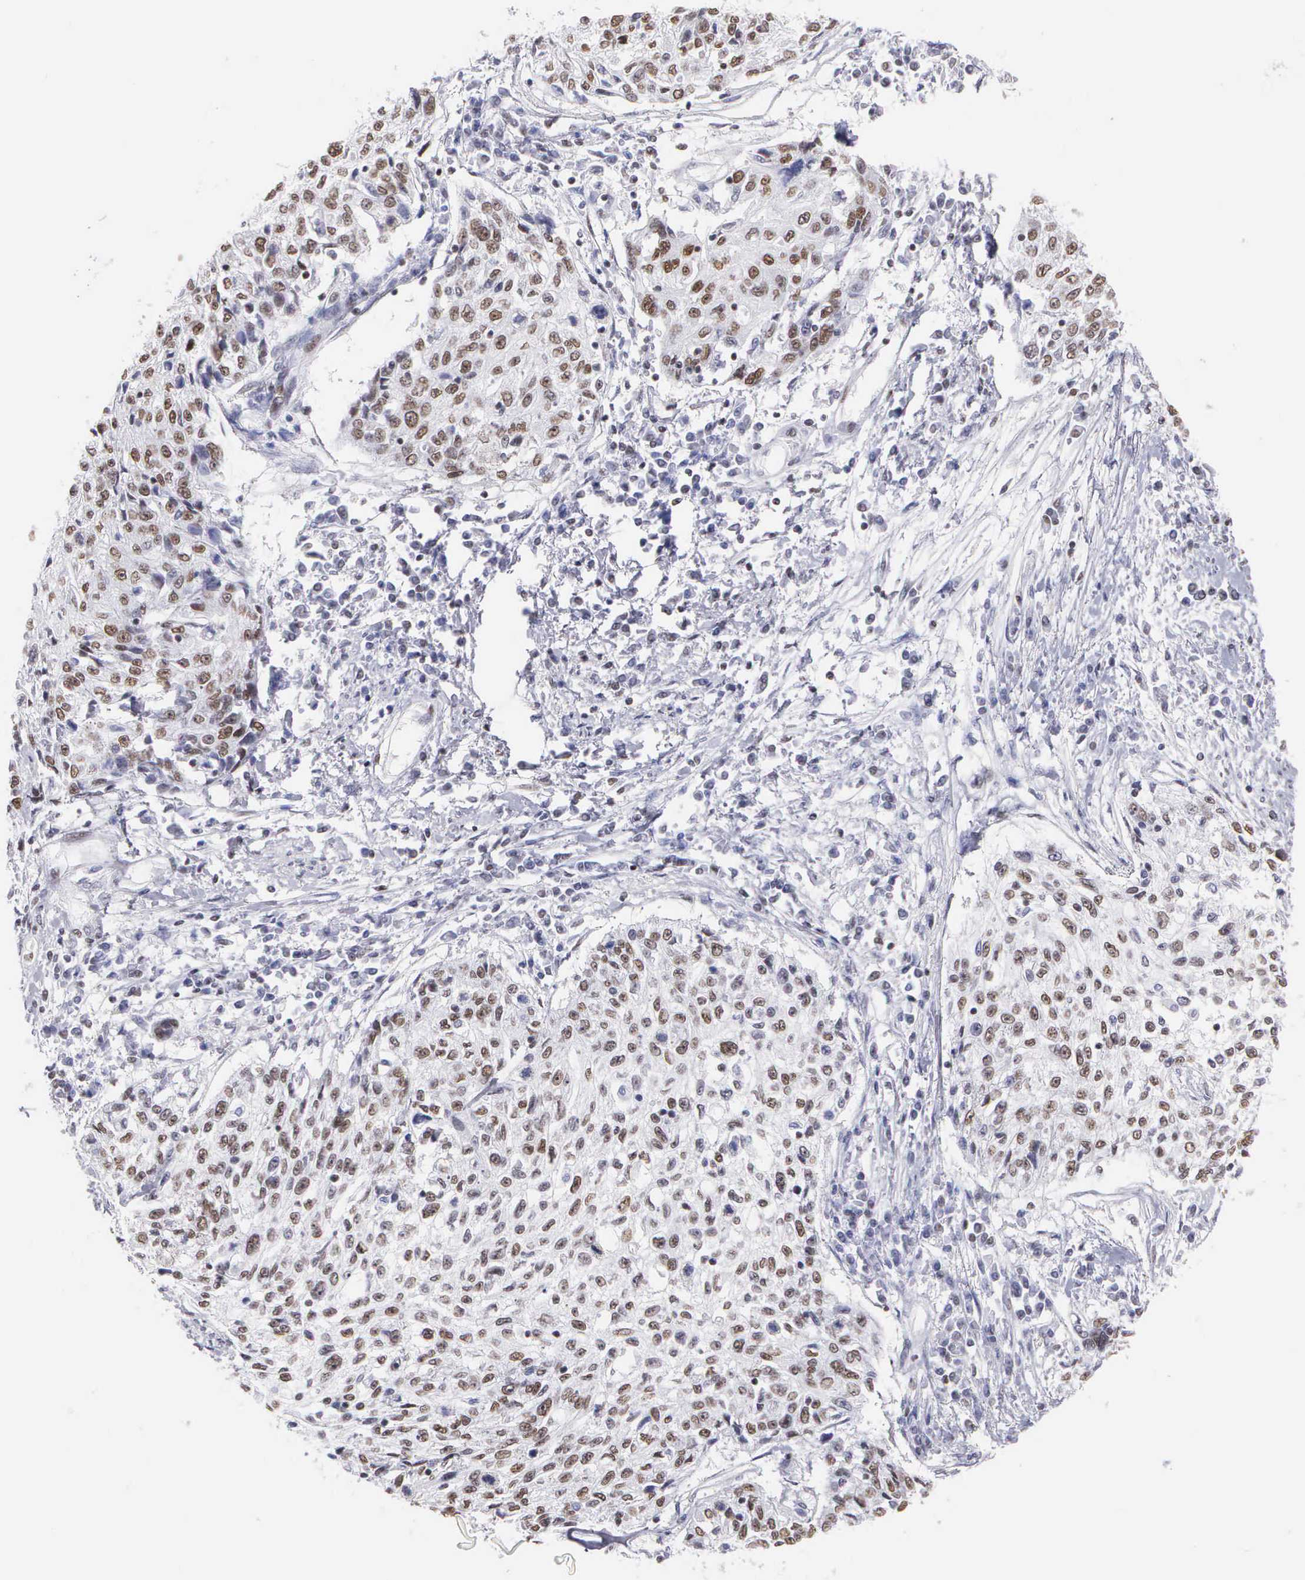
{"staining": {"intensity": "moderate", "quantity": "25%-75%", "location": "nuclear"}, "tissue": "cervical cancer", "cell_type": "Tumor cells", "image_type": "cancer", "snomed": [{"axis": "morphology", "description": "Squamous cell carcinoma, NOS"}, {"axis": "topography", "description": "Cervix"}], "caption": "Immunohistochemical staining of cervical squamous cell carcinoma displays medium levels of moderate nuclear expression in about 25%-75% of tumor cells. (DAB IHC, brown staining for protein, blue staining for nuclei).", "gene": "CSTF2", "patient": {"sex": "female", "age": 57}}